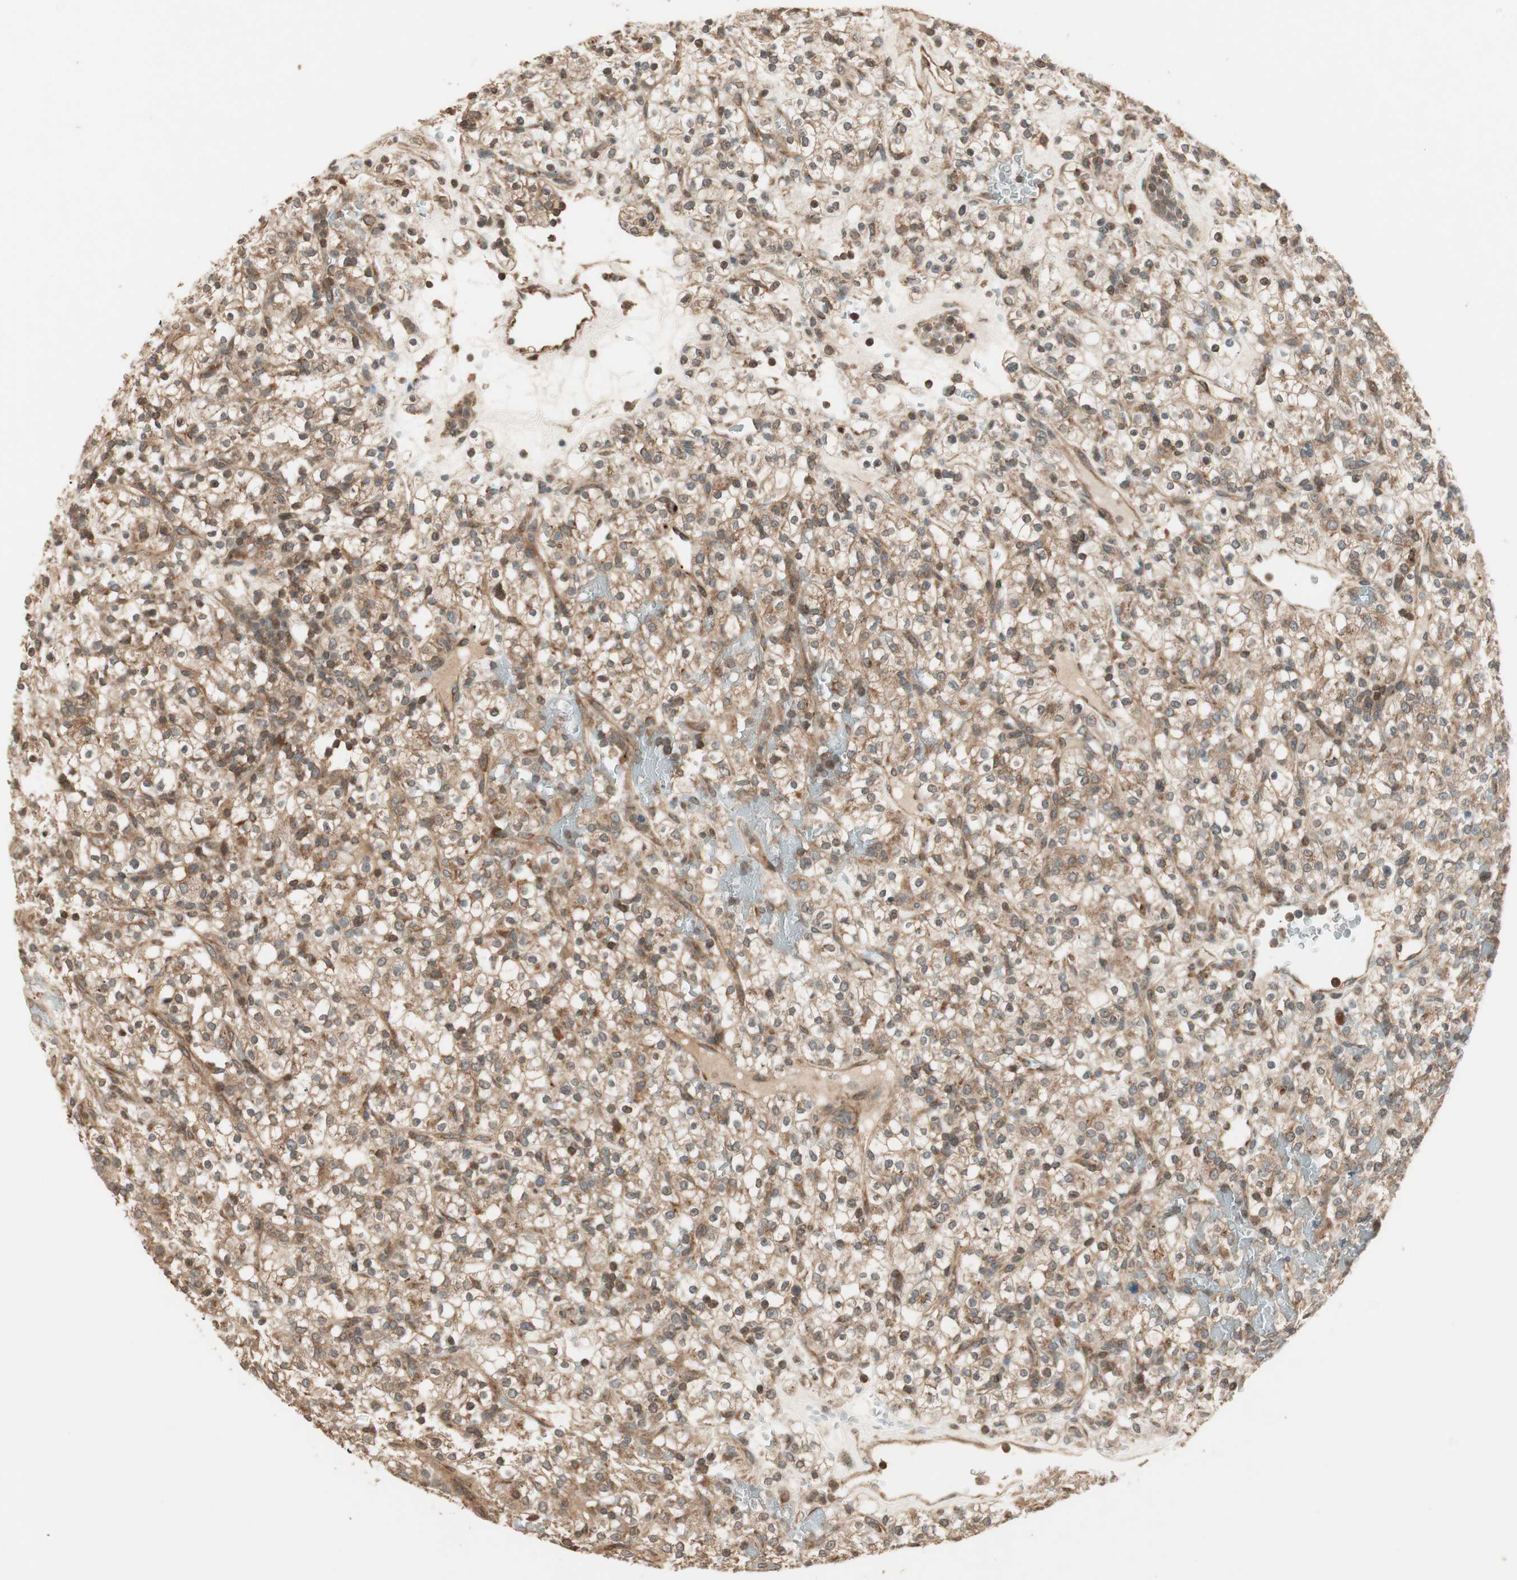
{"staining": {"intensity": "moderate", "quantity": ">75%", "location": "cytoplasmic/membranous,nuclear"}, "tissue": "renal cancer", "cell_type": "Tumor cells", "image_type": "cancer", "snomed": [{"axis": "morphology", "description": "Normal tissue, NOS"}, {"axis": "morphology", "description": "Adenocarcinoma, NOS"}, {"axis": "topography", "description": "Kidney"}], "caption": "The histopathology image demonstrates immunohistochemical staining of renal cancer (adenocarcinoma). There is moderate cytoplasmic/membranous and nuclear positivity is seen in approximately >75% of tumor cells.", "gene": "CNOT4", "patient": {"sex": "female", "age": 72}}